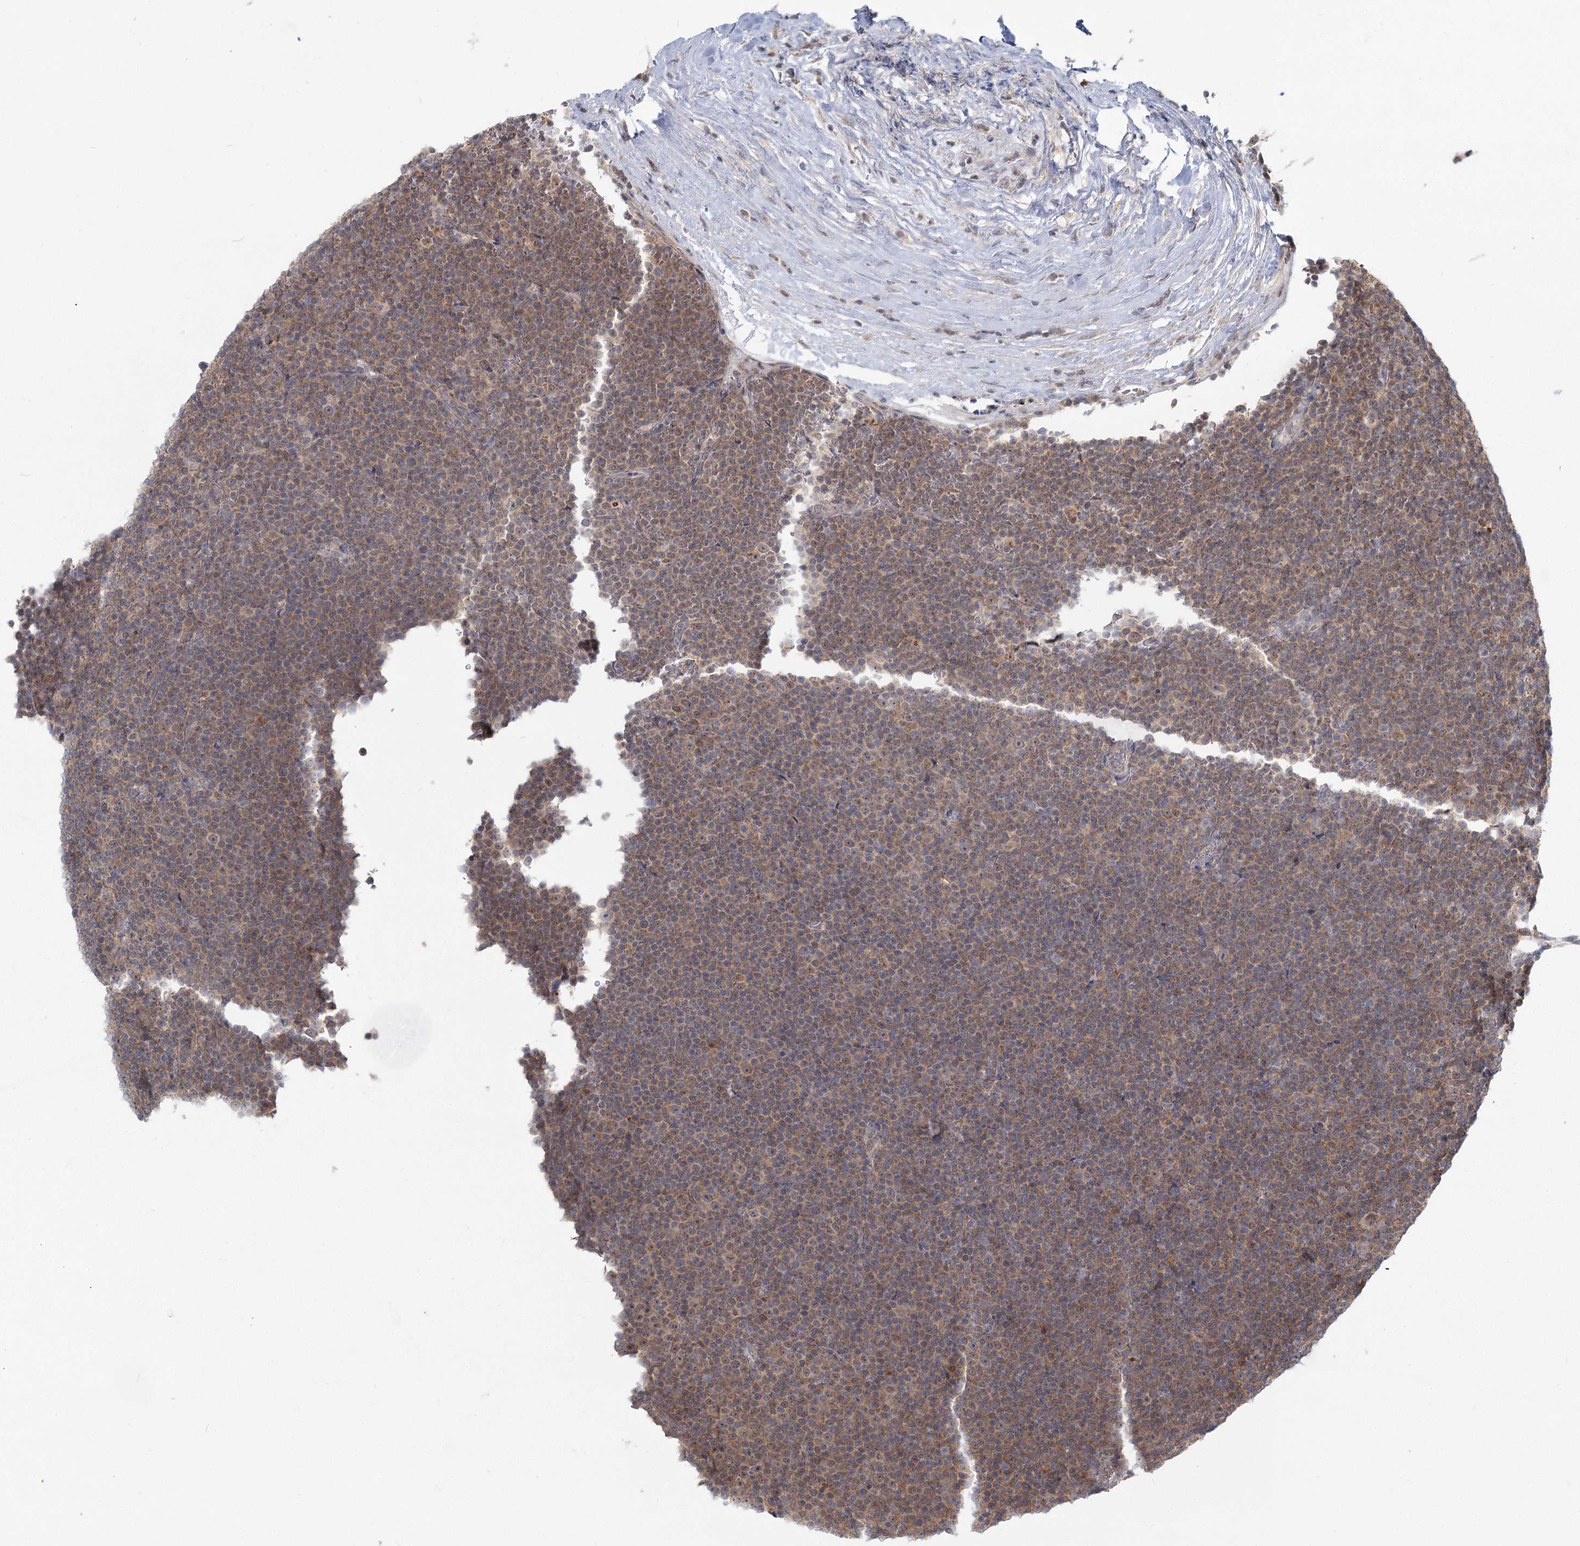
{"staining": {"intensity": "weak", "quantity": ">75%", "location": "cytoplasmic/membranous"}, "tissue": "lymphoma", "cell_type": "Tumor cells", "image_type": "cancer", "snomed": [{"axis": "morphology", "description": "Malignant lymphoma, non-Hodgkin's type, Low grade"}, {"axis": "topography", "description": "Lymph node"}], "caption": "Lymphoma stained for a protein (brown) displays weak cytoplasmic/membranous positive expression in approximately >75% of tumor cells.", "gene": "THNSL1", "patient": {"sex": "female", "age": 67}}